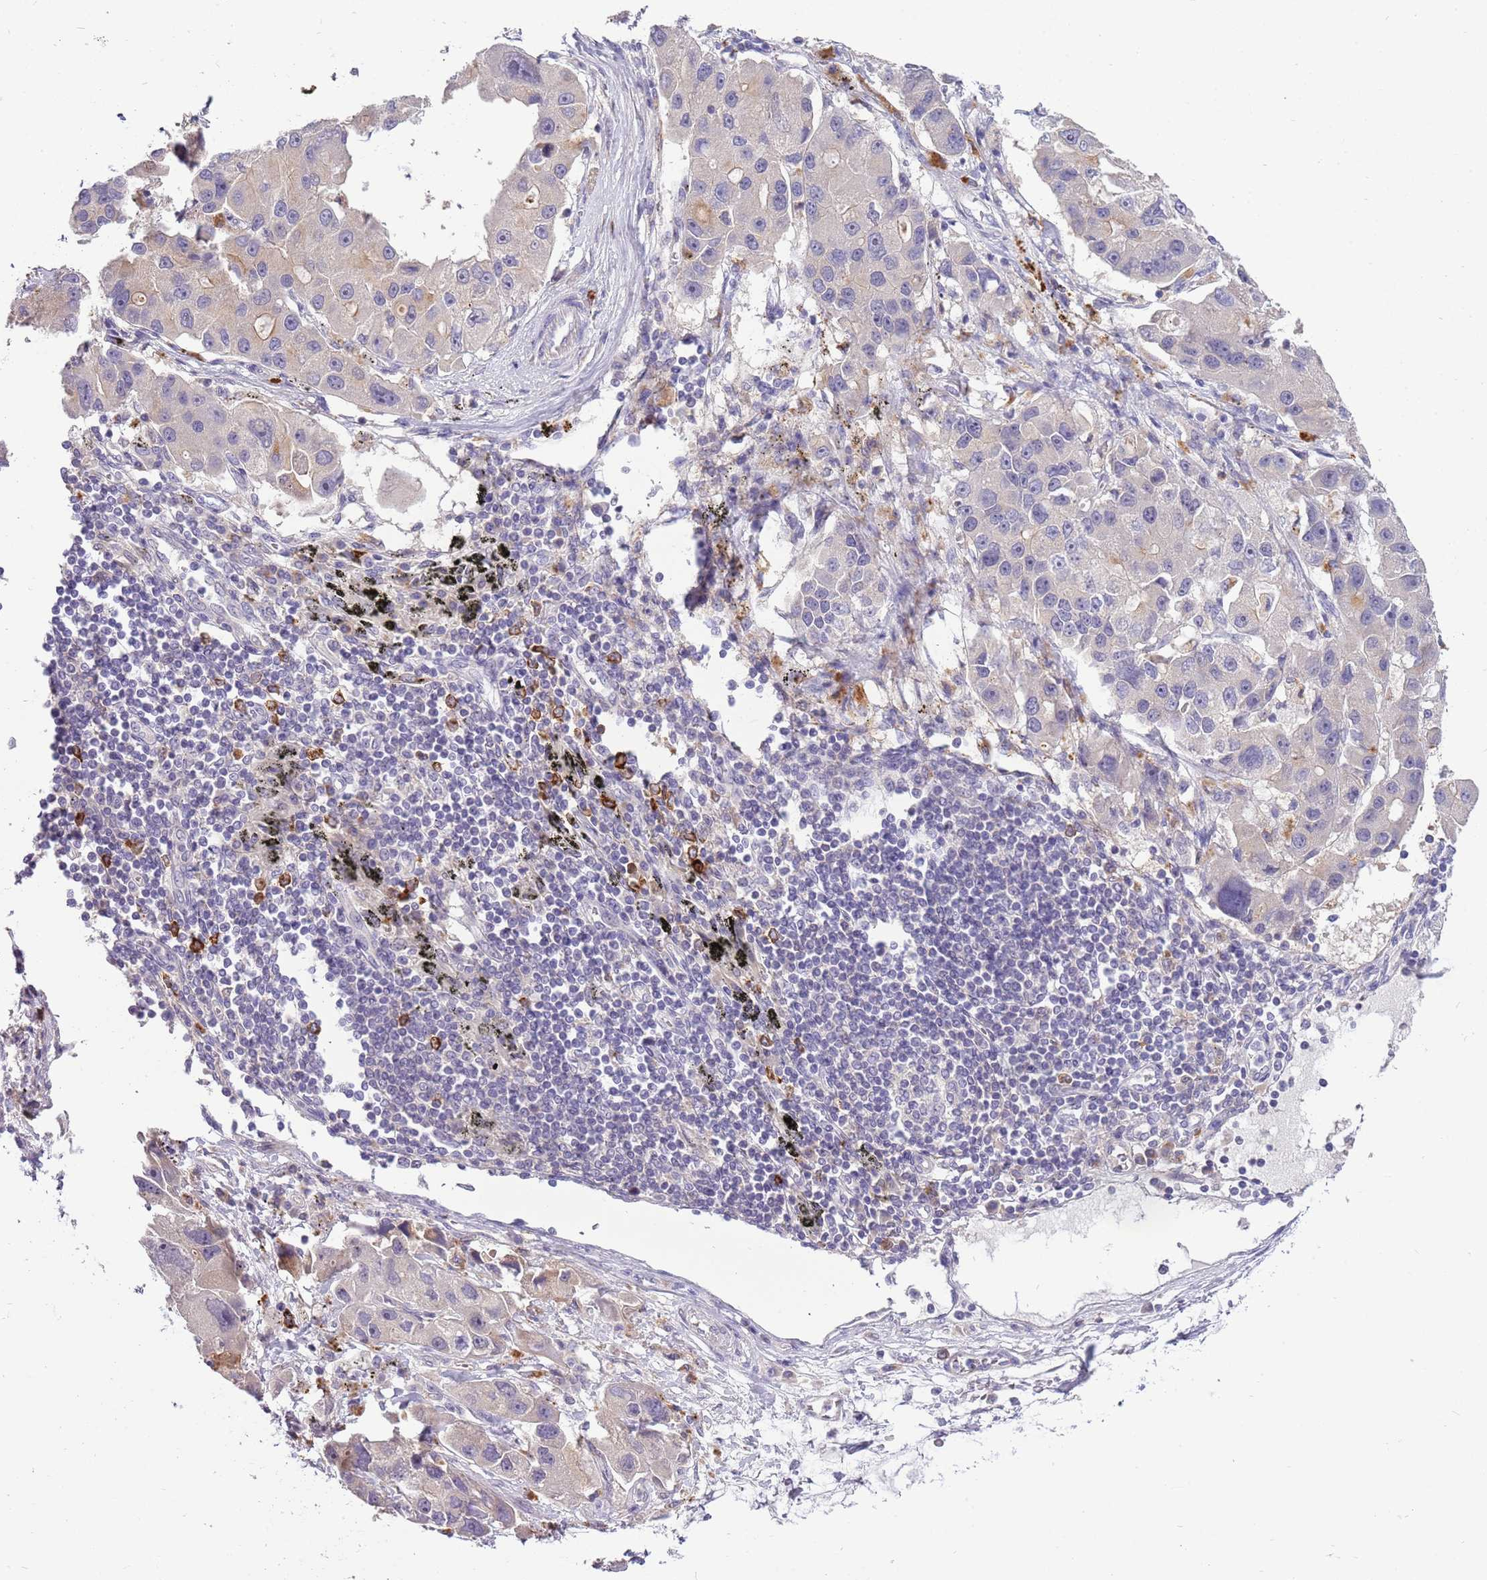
{"staining": {"intensity": "negative", "quantity": "none", "location": "none"}, "tissue": "lung cancer", "cell_type": "Tumor cells", "image_type": "cancer", "snomed": [{"axis": "morphology", "description": "Adenocarcinoma, NOS"}, {"axis": "topography", "description": "Lung"}], "caption": "Immunohistochemistry (IHC) of lung adenocarcinoma displays no staining in tumor cells.", "gene": "SCAMP5", "patient": {"sex": "female", "age": 54}}